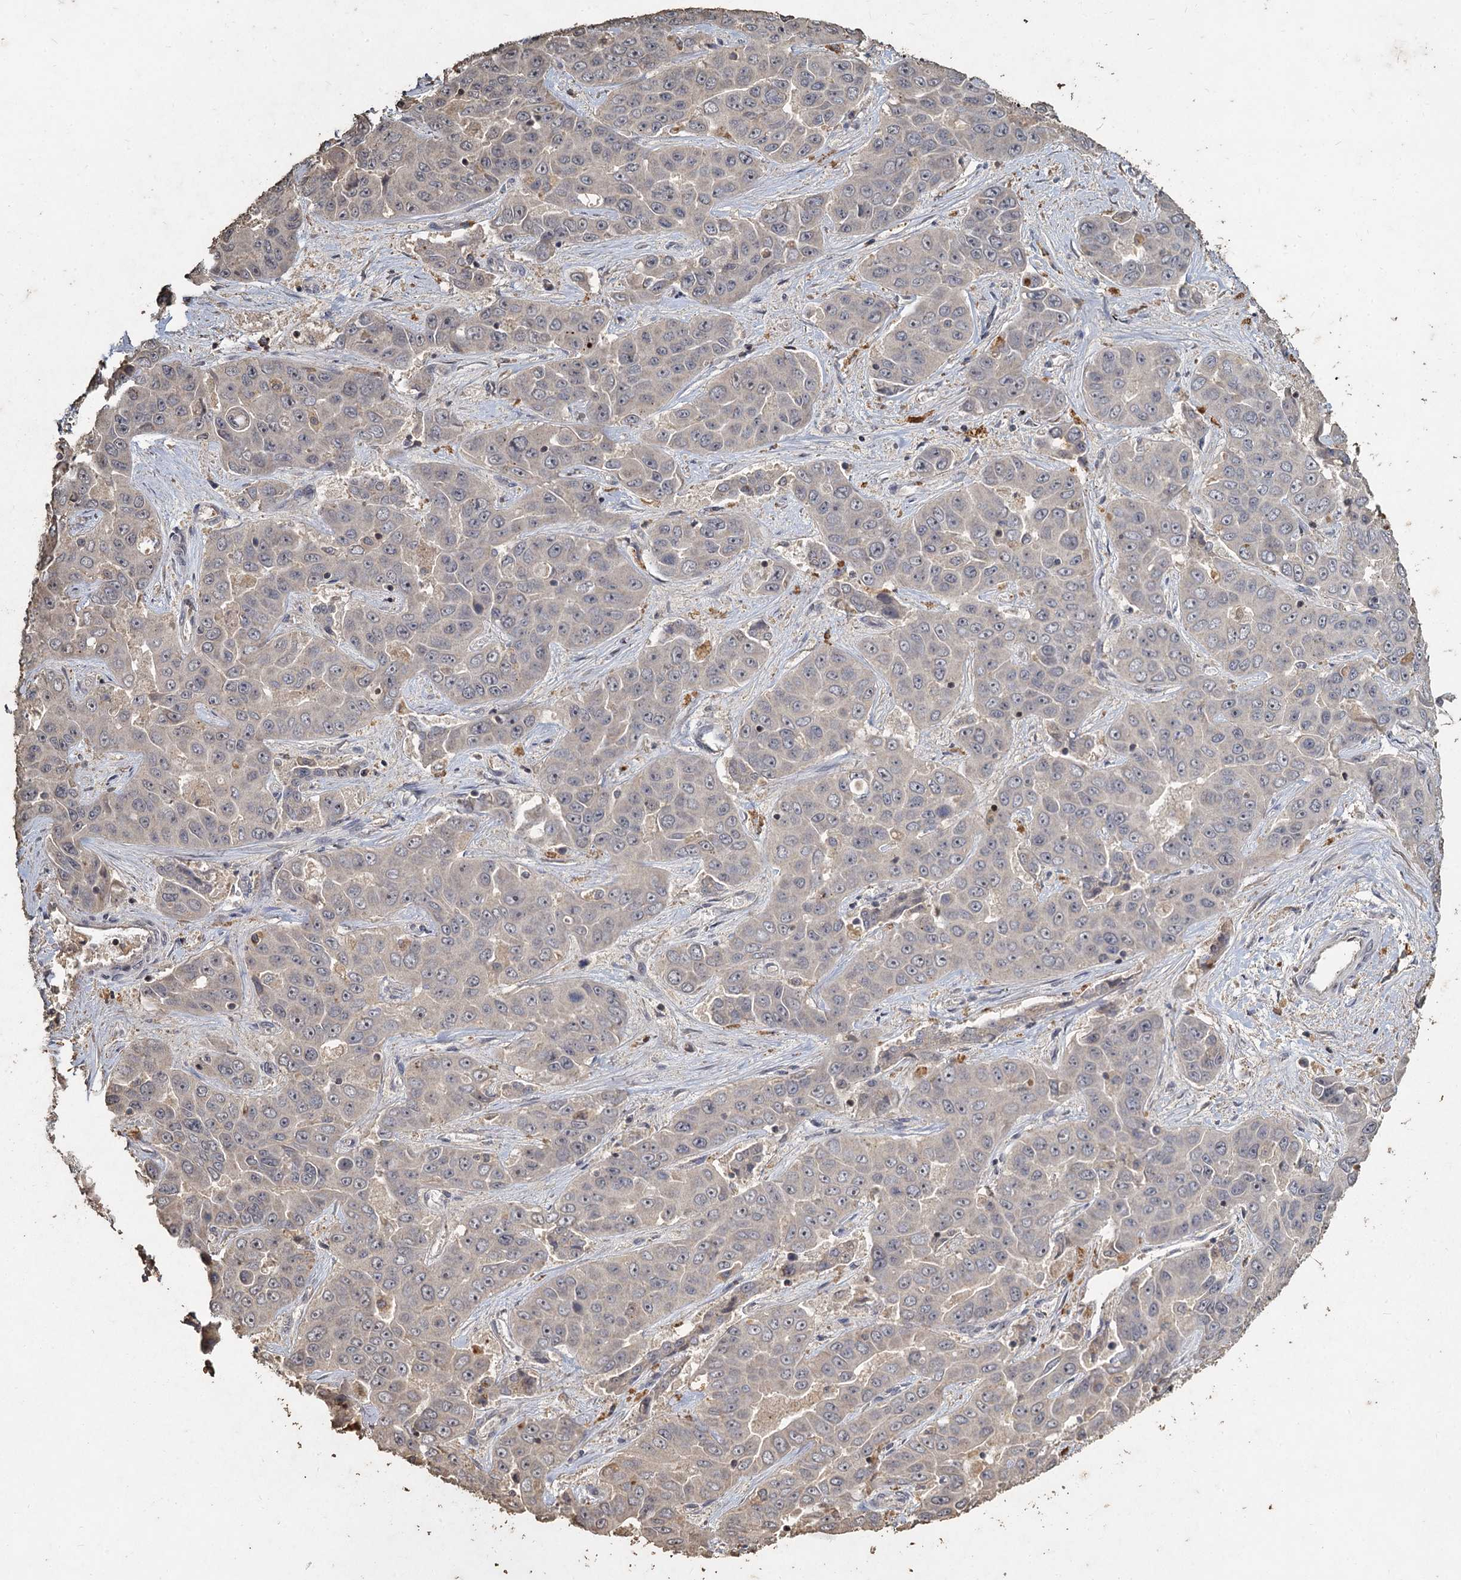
{"staining": {"intensity": "negative", "quantity": "none", "location": "none"}, "tissue": "liver cancer", "cell_type": "Tumor cells", "image_type": "cancer", "snomed": [{"axis": "morphology", "description": "Cholangiocarcinoma"}, {"axis": "topography", "description": "Liver"}], "caption": "Liver cholangiocarcinoma was stained to show a protein in brown. There is no significant positivity in tumor cells.", "gene": "CCDC61", "patient": {"sex": "female", "age": 52}}